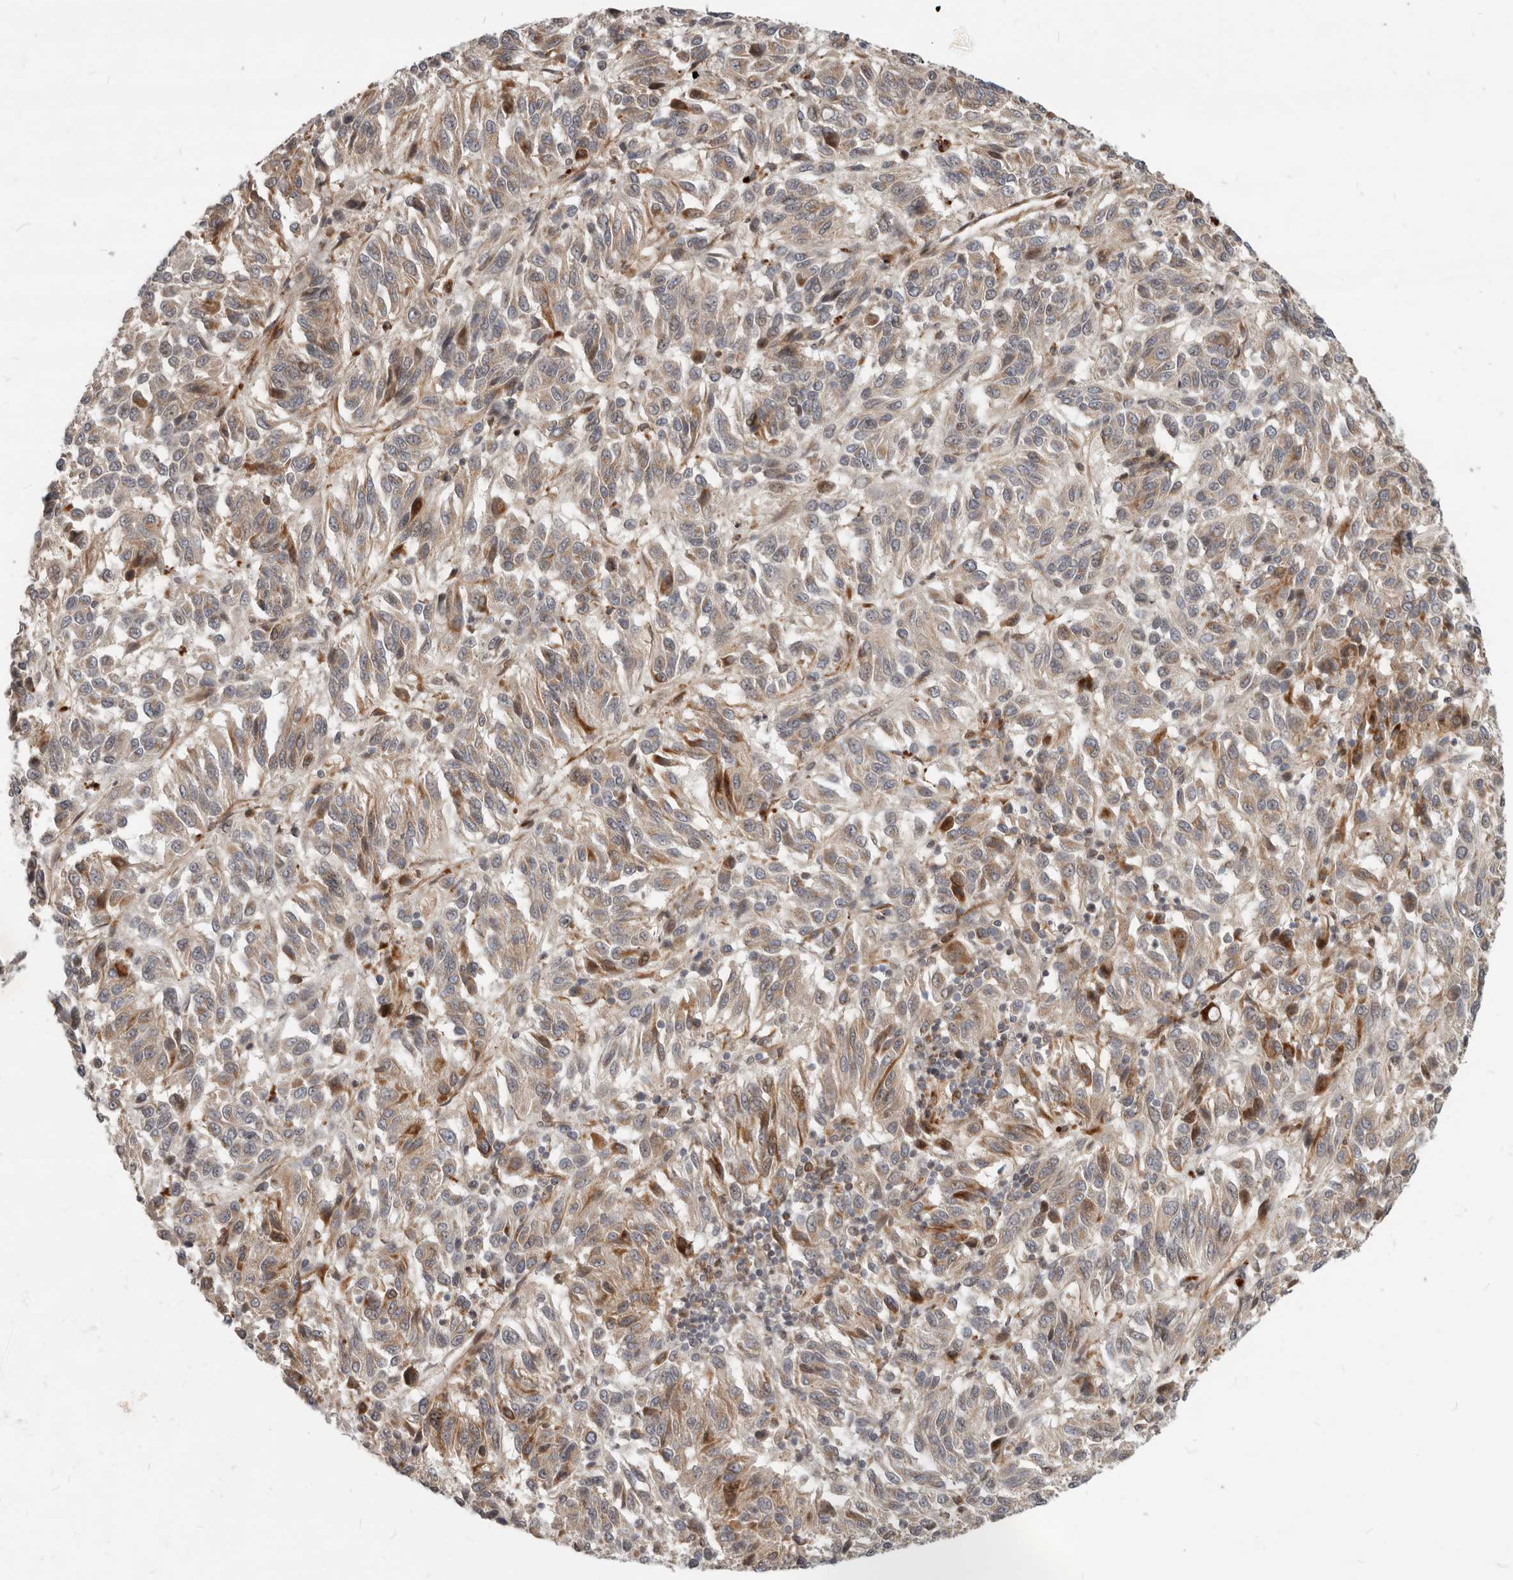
{"staining": {"intensity": "moderate", "quantity": "<25%", "location": "cytoplasmic/membranous"}, "tissue": "melanoma", "cell_type": "Tumor cells", "image_type": "cancer", "snomed": [{"axis": "morphology", "description": "Malignant melanoma, Metastatic site"}, {"axis": "topography", "description": "Lung"}], "caption": "Immunohistochemical staining of melanoma displays moderate cytoplasmic/membranous protein staining in approximately <25% of tumor cells.", "gene": "NPY4R", "patient": {"sex": "male", "age": 64}}